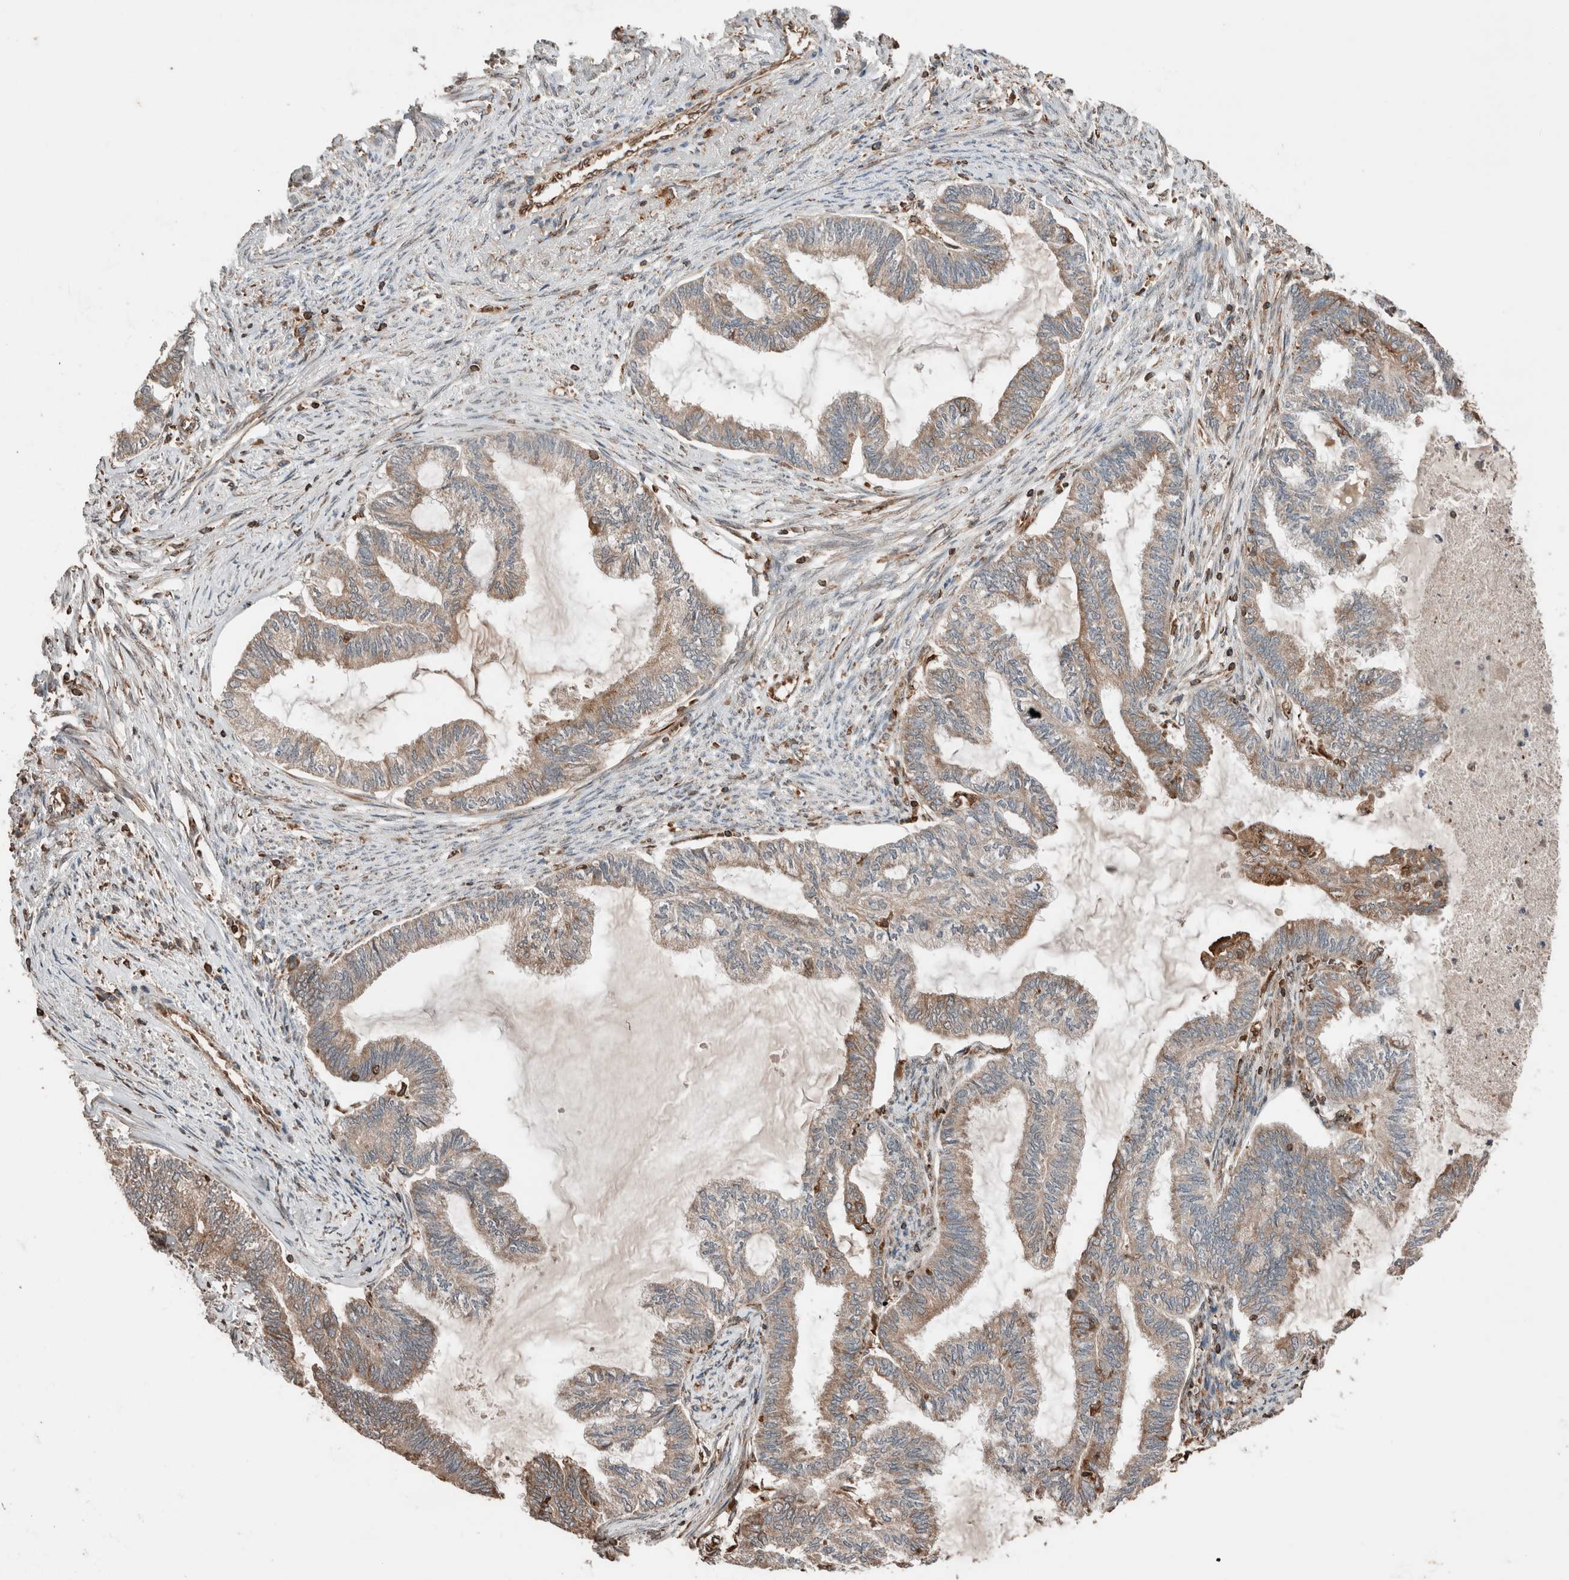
{"staining": {"intensity": "weak", "quantity": "<25%", "location": "cytoplasmic/membranous"}, "tissue": "endometrial cancer", "cell_type": "Tumor cells", "image_type": "cancer", "snomed": [{"axis": "morphology", "description": "Adenocarcinoma, NOS"}, {"axis": "topography", "description": "Endometrium"}], "caption": "Immunohistochemistry (IHC) image of endometrial adenocarcinoma stained for a protein (brown), which displays no staining in tumor cells. The staining was performed using DAB (3,3'-diaminobenzidine) to visualize the protein expression in brown, while the nuclei were stained in blue with hematoxylin (Magnification: 20x).", "gene": "ERAP2", "patient": {"sex": "female", "age": 86}}